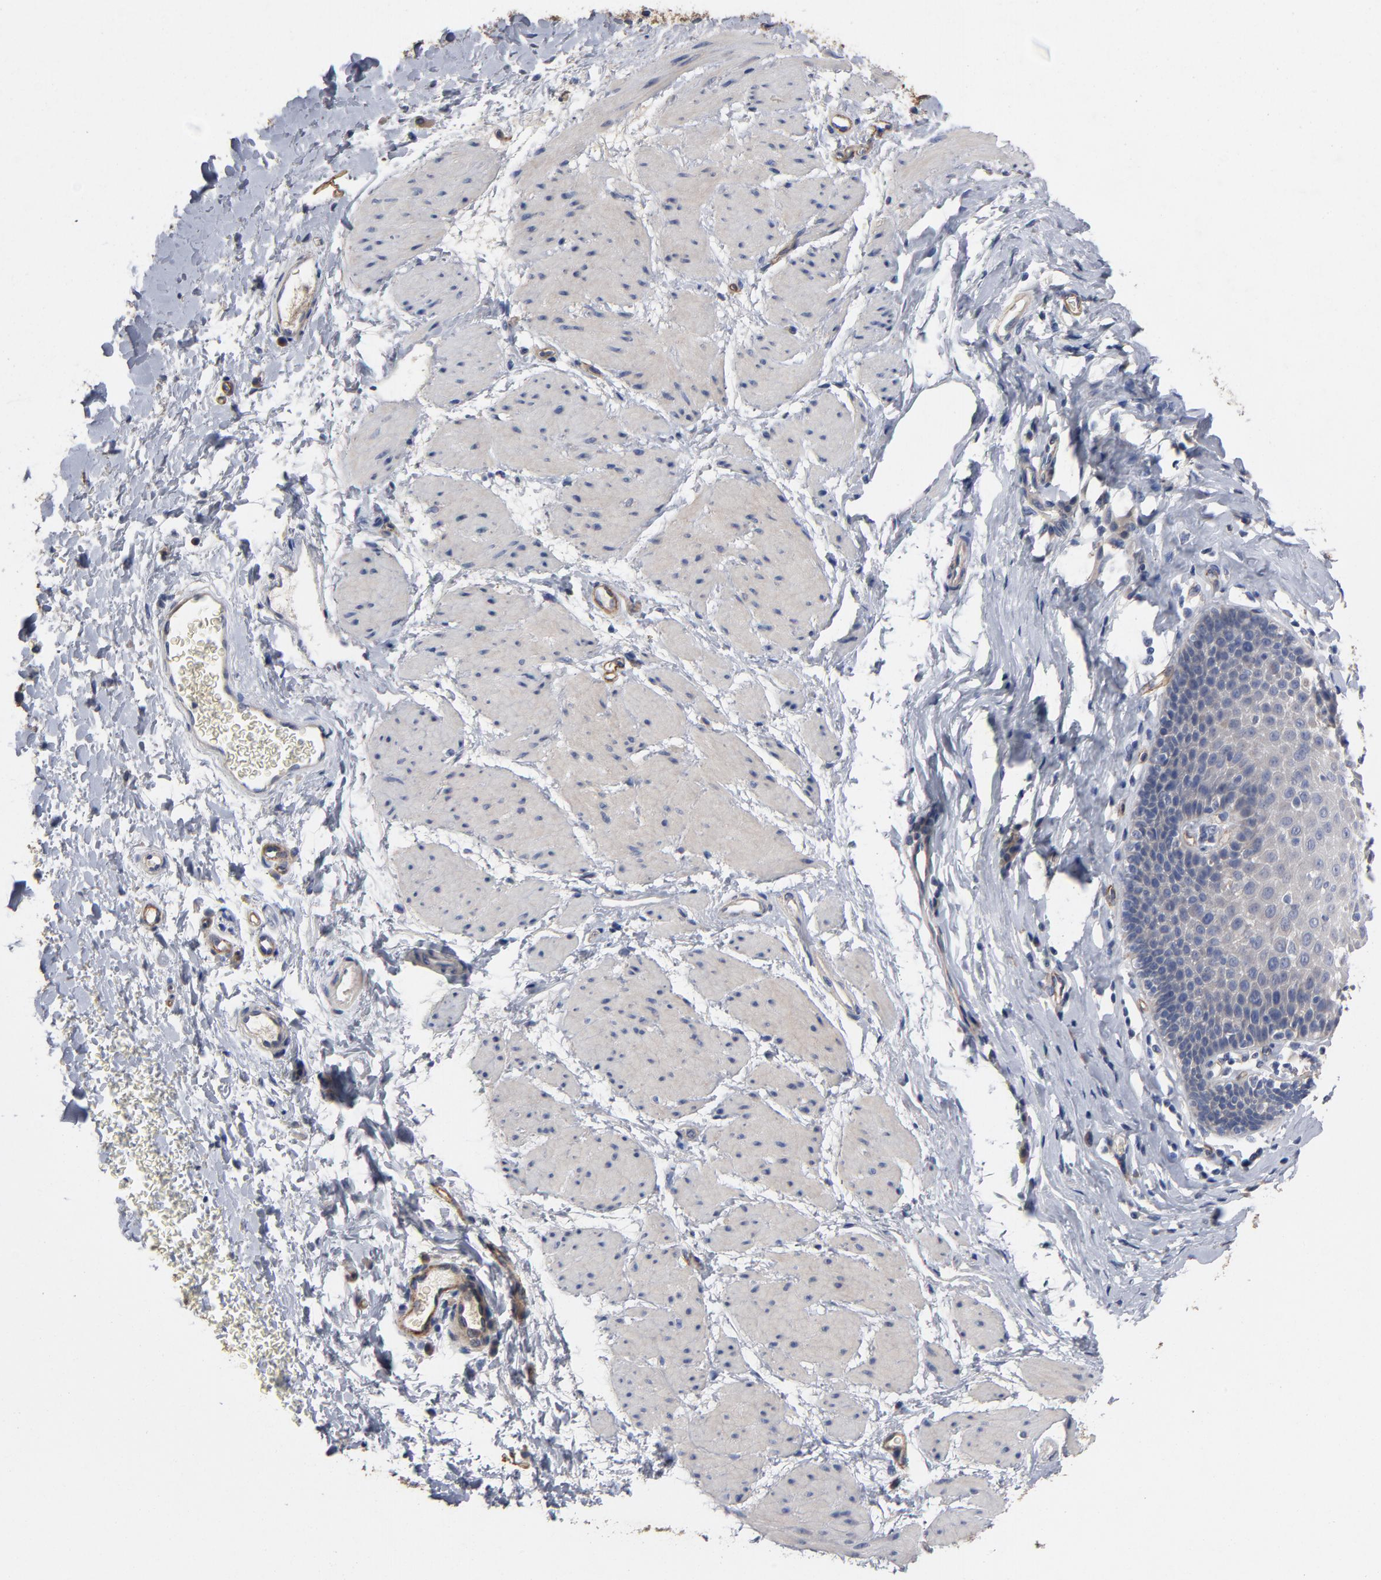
{"staining": {"intensity": "weak", "quantity": "<25%", "location": "cytoplasmic/membranous"}, "tissue": "esophagus", "cell_type": "Squamous epithelial cells", "image_type": "normal", "snomed": [{"axis": "morphology", "description": "Normal tissue, NOS"}, {"axis": "topography", "description": "Esophagus"}], "caption": "Immunohistochemical staining of normal human esophagus shows no significant positivity in squamous epithelial cells. (DAB (3,3'-diaminobenzidine) immunohistochemistry (IHC) visualized using brightfield microscopy, high magnification).", "gene": "CCDC134", "patient": {"sex": "female", "age": 61}}